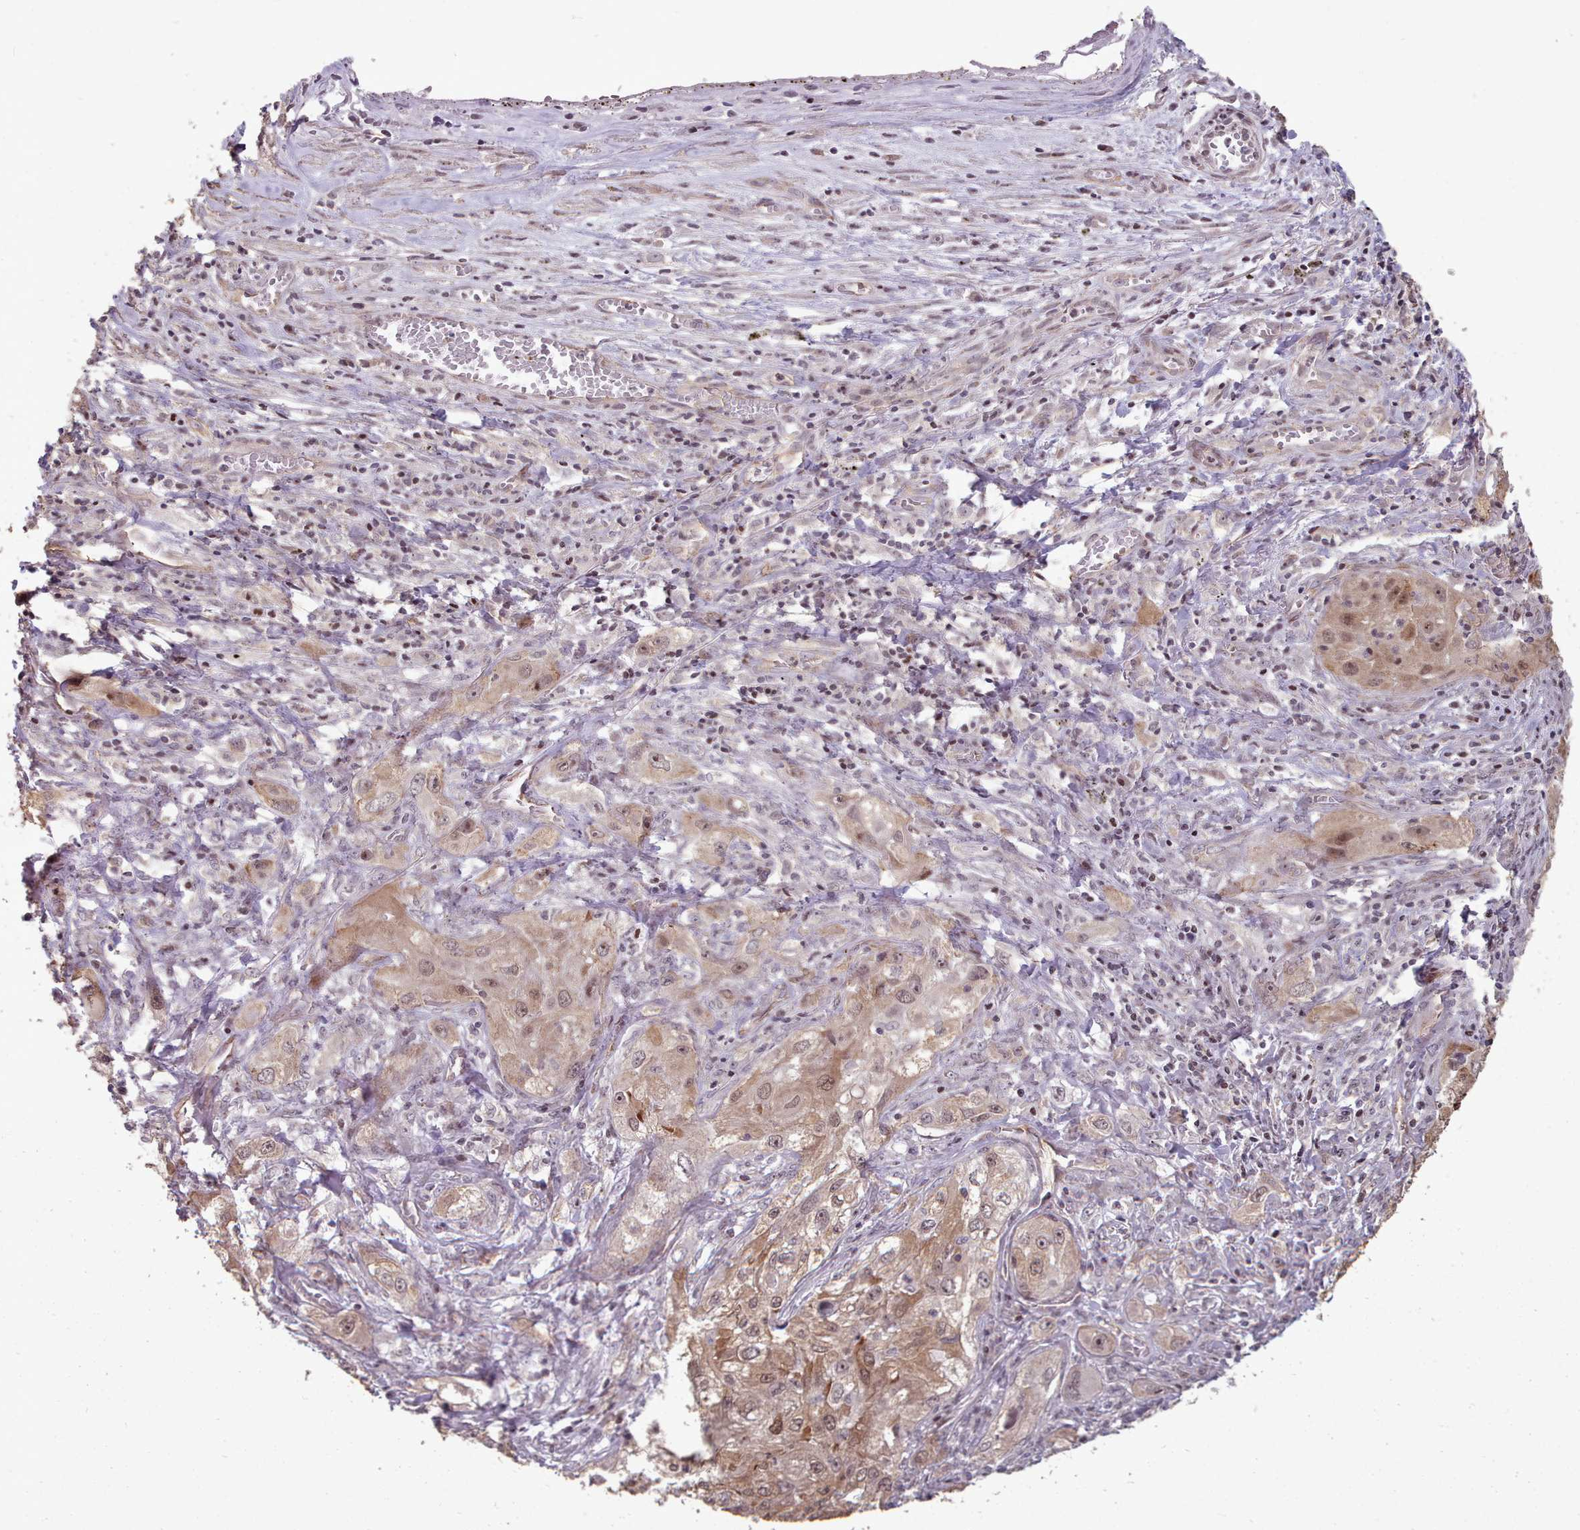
{"staining": {"intensity": "moderate", "quantity": ">75%", "location": "cytoplasmic/membranous"}, "tissue": "lung cancer", "cell_type": "Tumor cells", "image_type": "cancer", "snomed": [{"axis": "morphology", "description": "Squamous cell carcinoma, NOS"}, {"axis": "topography", "description": "Lung"}], "caption": "DAB immunohistochemical staining of lung cancer (squamous cell carcinoma) displays moderate cytoplasmic/membranous protein positivity in about >75% of tumor cells. (Stains: DAB (3,3'-diaminobenzidine) in brown, nuclei in blue, Microscopy: brightfield microscopy at high magnification).", "gene": "ENSA", "patient": {"sex": "female", "age": 69}}